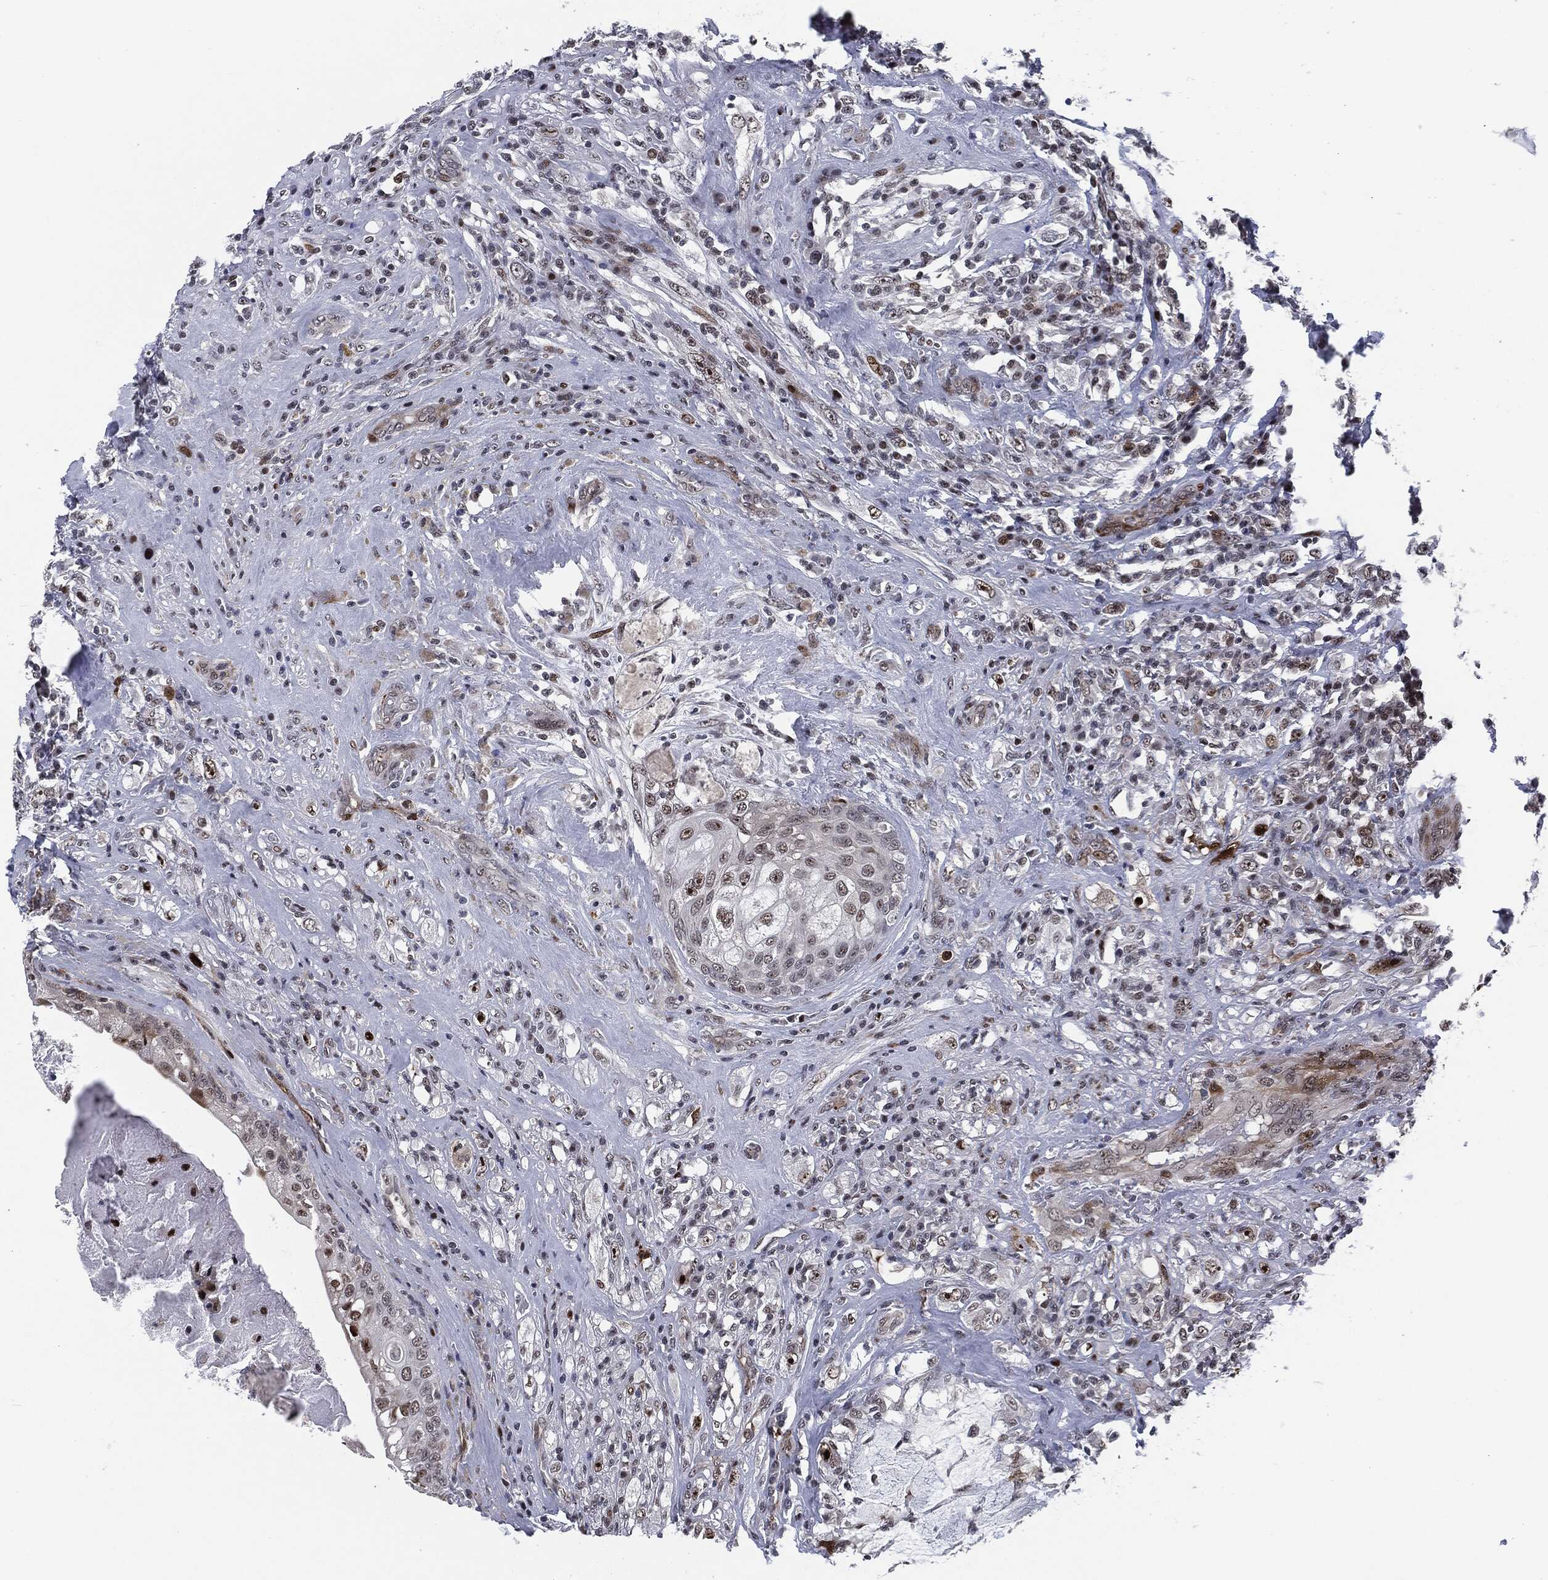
{"staining": {"intensity": "moderate", "quantity": "<25%", "location": "cytoplasmic/membranous"}, "tissue": "testis cancer", "cell_type": "Tumor cells", "image_type": "cancer", "snomed": [{"axis": "morphology", "description": "Necrosis, NOS"}, {"axis": "morphology", "description": "Carcinoma, Embryonal, NOS"}, {"axis": "topography", "description": "Testis"}], "caption": "A low amount of moderate cytoplasmic/membranous staining is identified in about <25% of tumor cells in testis embryonal carcinoma tissue.", "gene": "AKT2", "patient": {"sex": "male", "age": 19}}